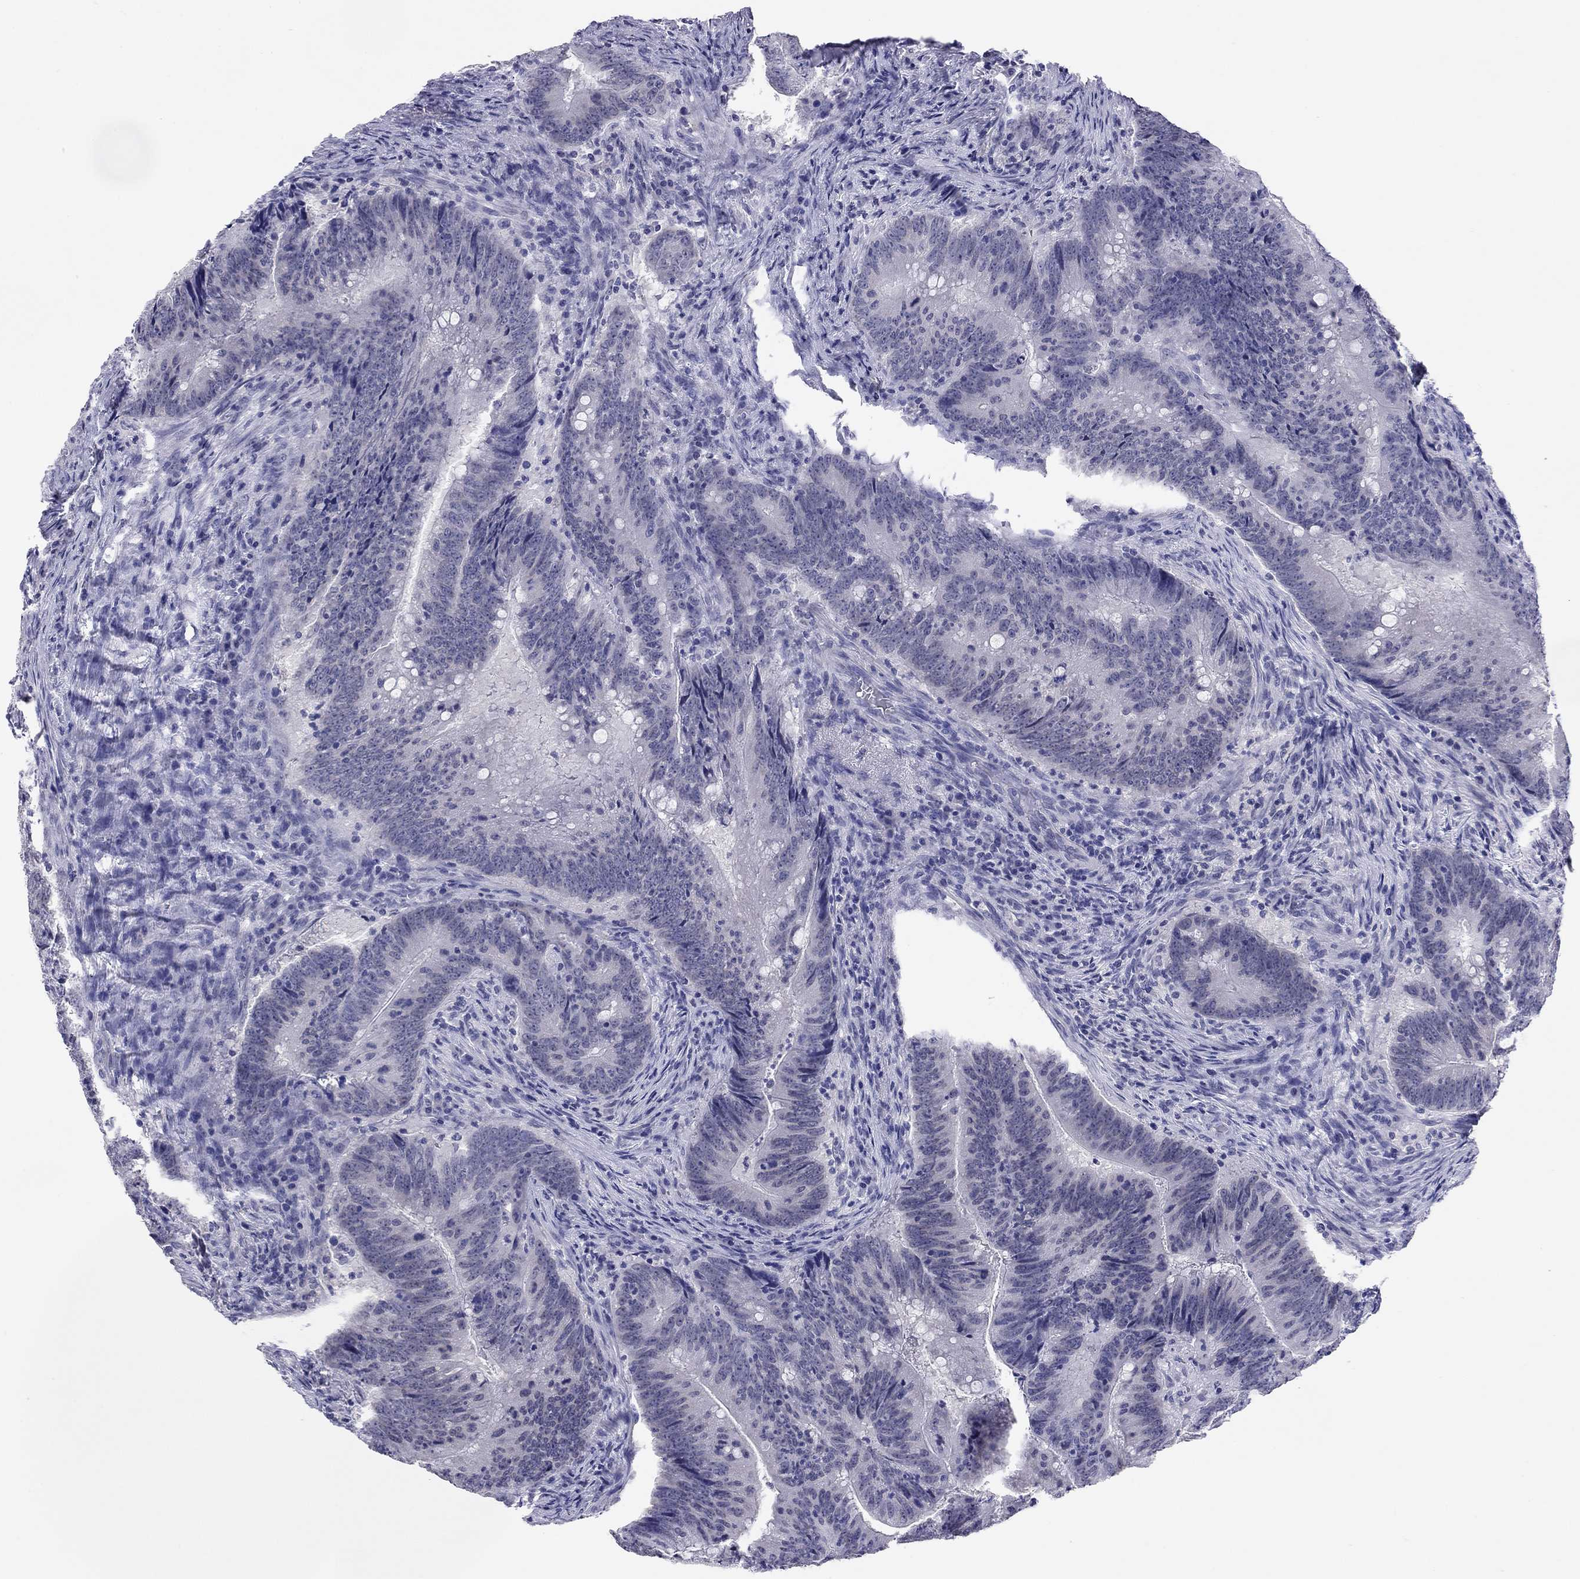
{"staining": {"intensity": "negative", "quantity": "none", "location": "none"}, "tissue": "colorectal cancer", "cell_type": "Tumor cells", "image_type": "cancer", "snomed": [{"axis": "morphology", "description": "Adenocarcinoma, NOS"}, {"axis": "topography", "description": "Colon"}], "caption": "This histopathology image is of adenocarcinoma (colorectal) stained with immunohistochemistry (IHC) to label a protein in brown with the nuclei are counter-stained blue. There is no positivity in tumor cells.", "gene": "ARMC12", "patient": {"sex": "female", "age": 87}}